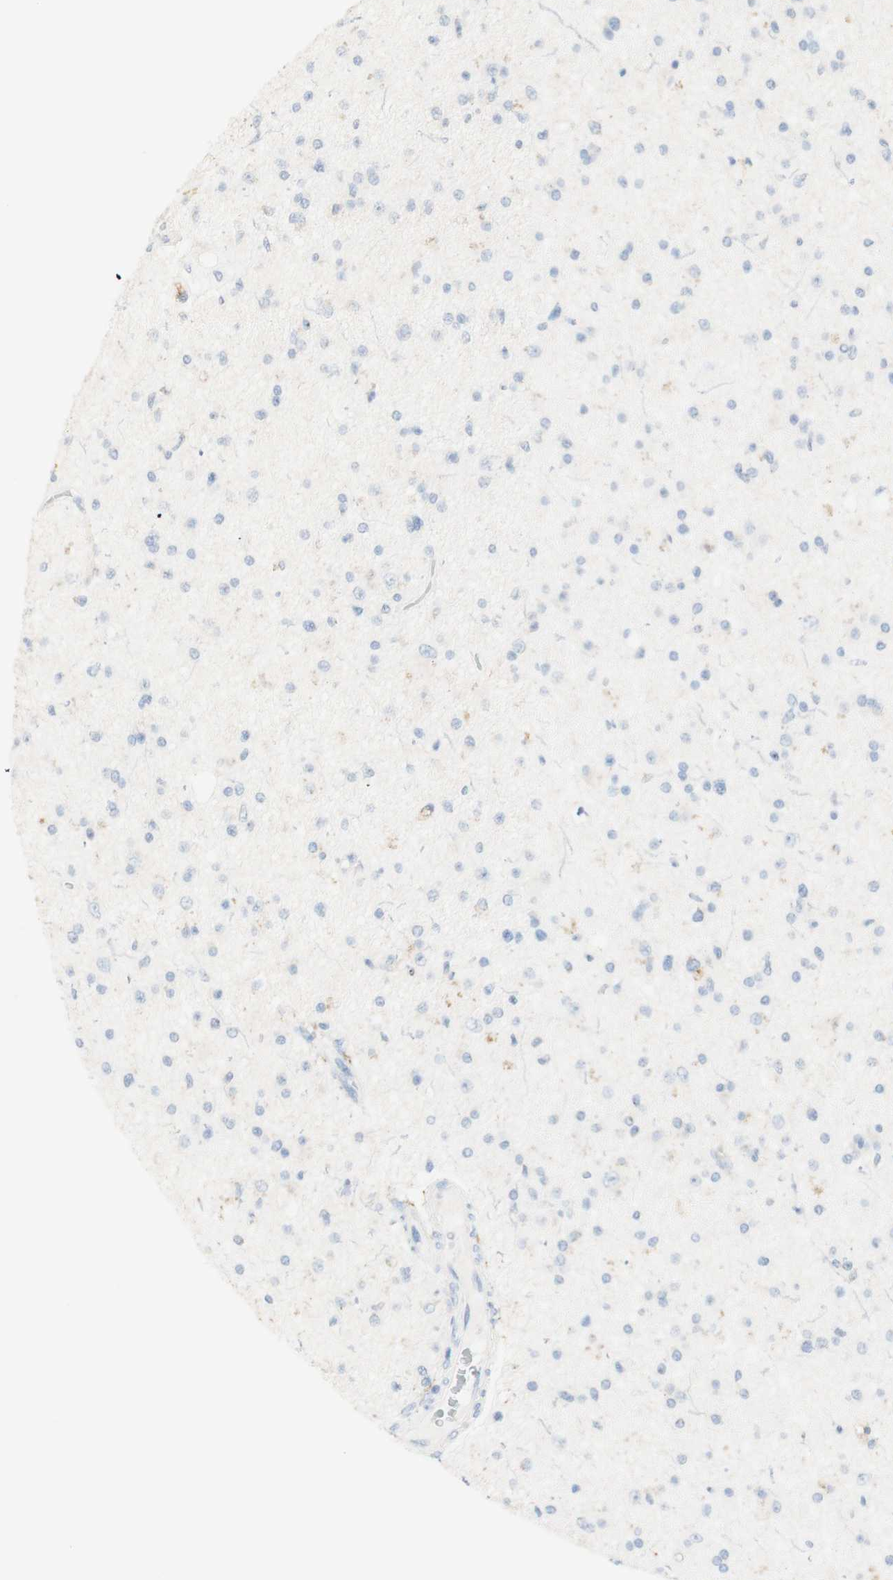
{"staining": {"intensity": "negative", "quantity": "none", "location": "none"}, "tissue": "glioma", "cell_type": "Tumor cells", "image_type": "cancer", "snomed": [{"axis": "morphology", "description": "Glioma, malignant, High grade"}, {"axis": "topography", "description": "Brain"}], "caption": "This is an immunohistochemistry (IHC) image of human glioma. There is no positivity in tumor cells.", "gene": "ART3", "patient": {"sex": "male", "age": 33}}